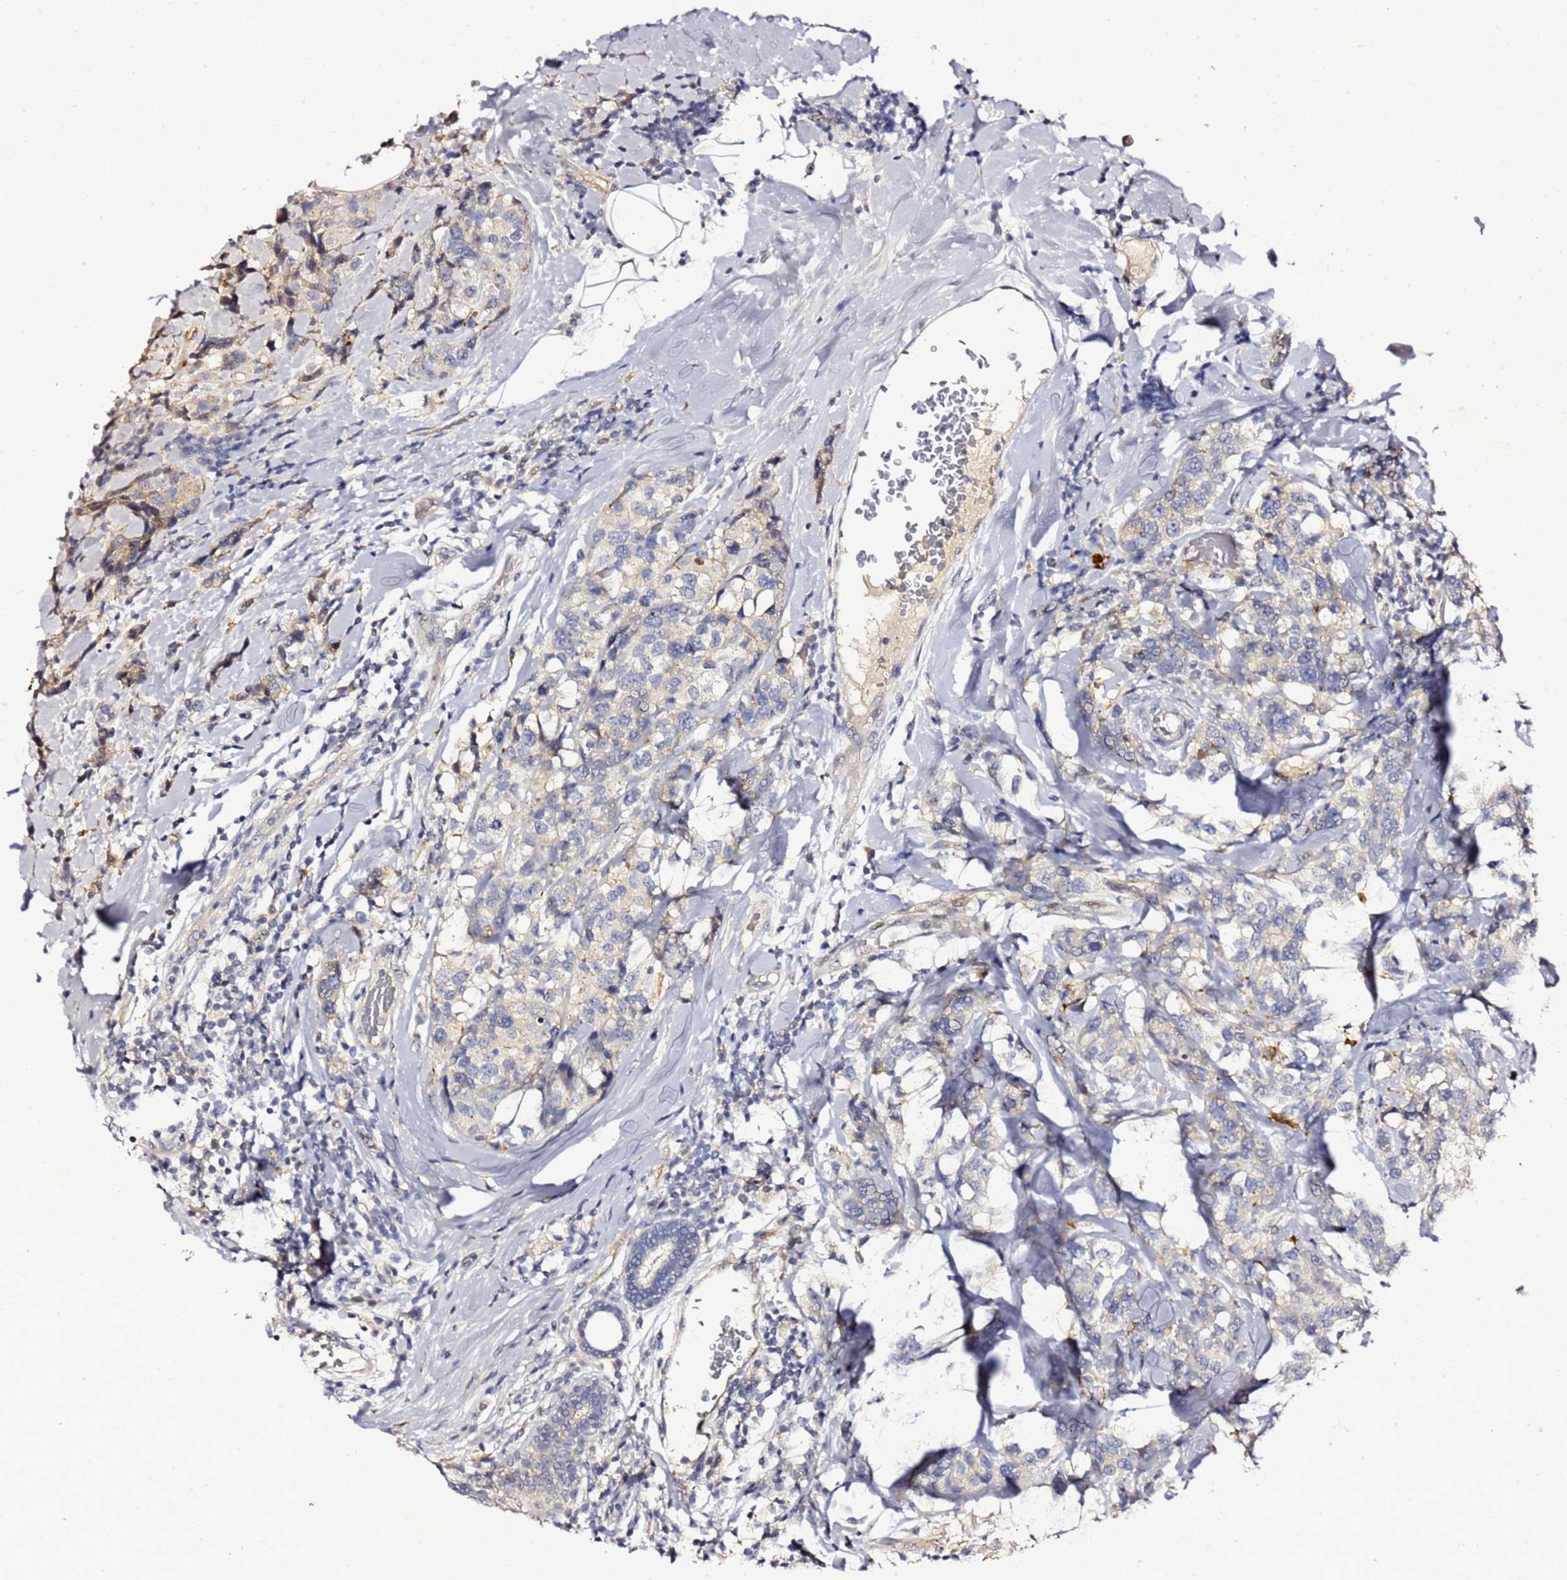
{"staining": {"intensity": "negative", "quantity": "none", "location": "none"}, "tissue": "breast cancer", "cell_type": "Tumor cells", "image_type": "cancer", "snomed": [{"axis": "morphology", "description": "Lobular carcinoma"}, {"axis": "topography", "description": "Breast"}], "caption": "DAB immunohistochemical staining of human lobular carcinoma (breast) exhibits no significant staining in tumor cells.", "gene": "NOL8", "patient": {"sex": "female", "age": 59}}